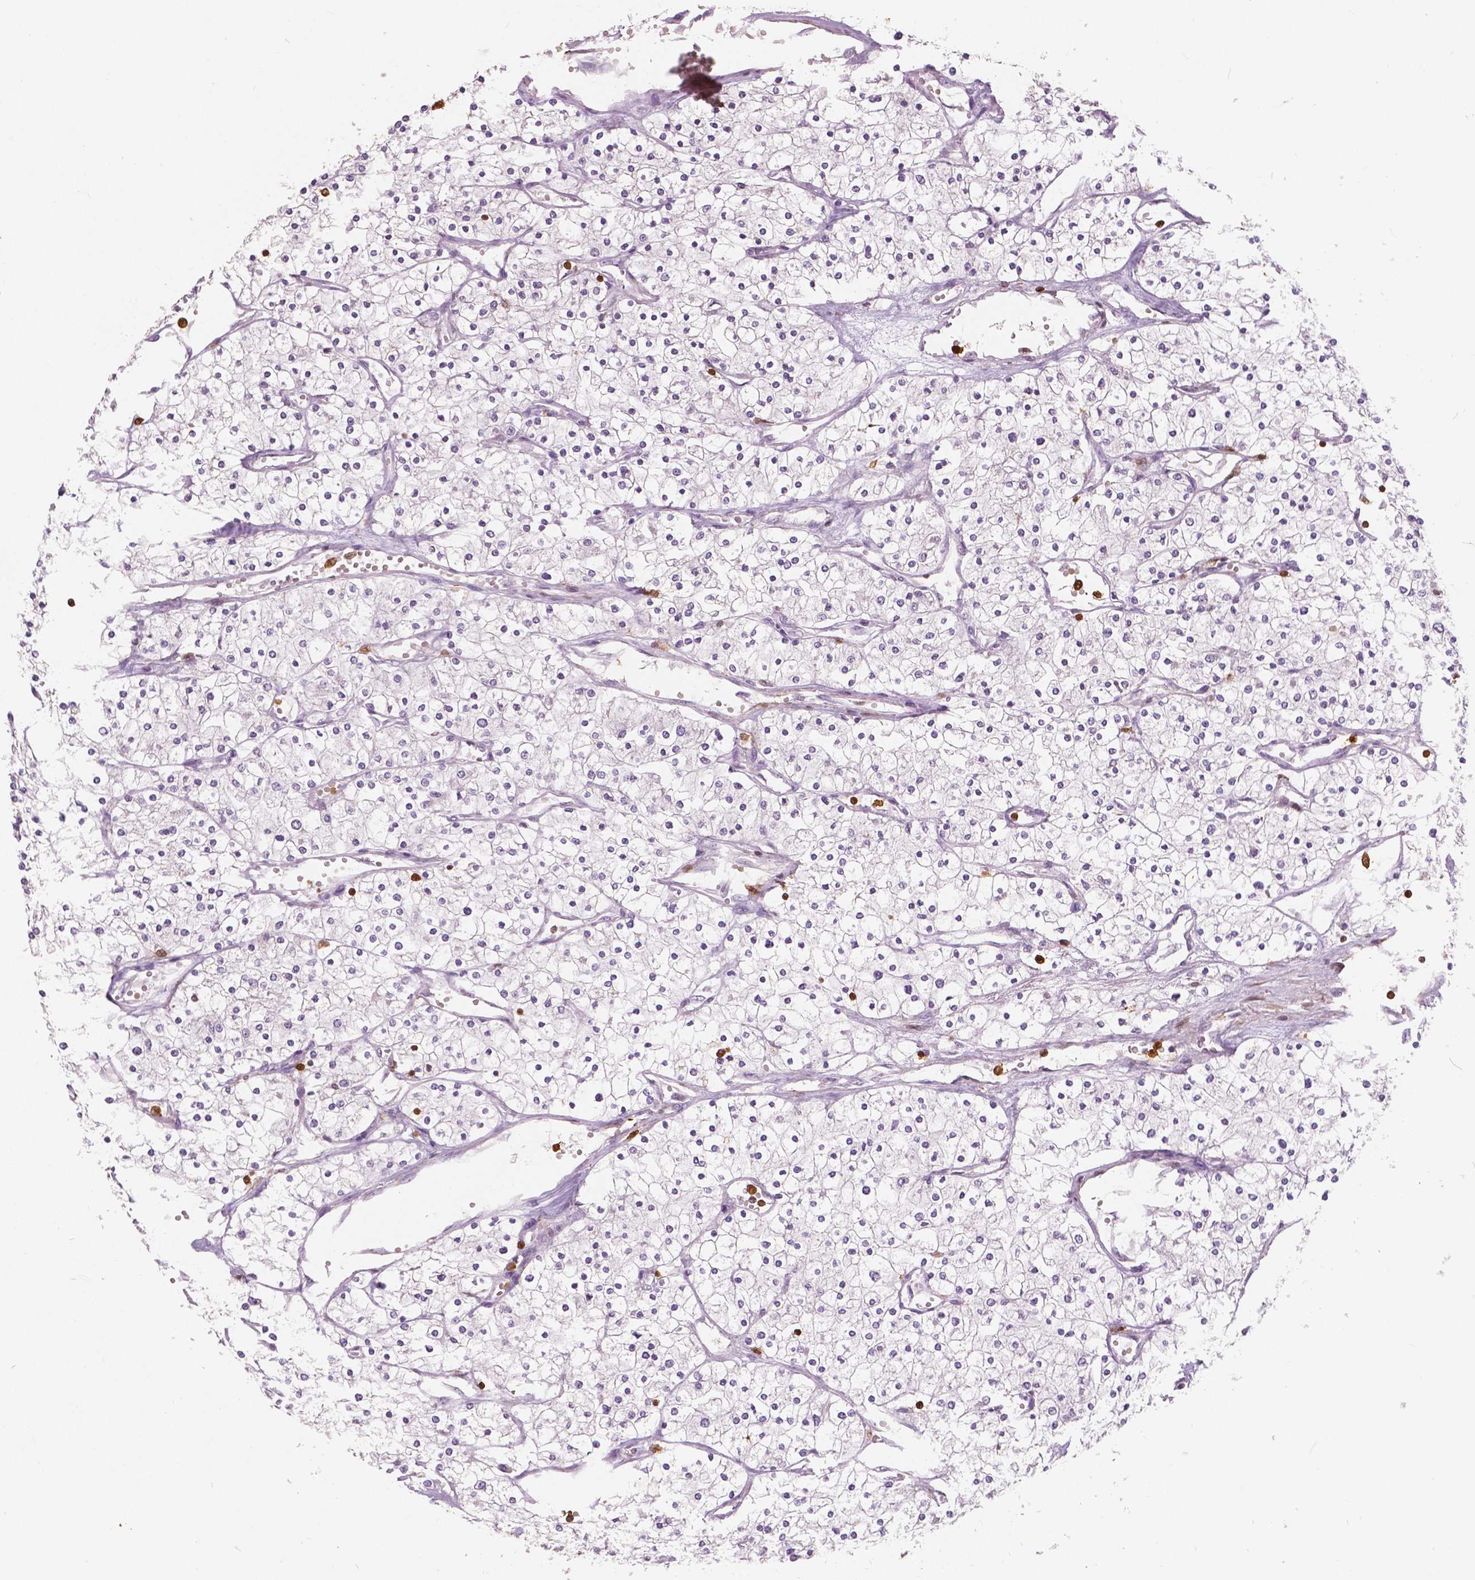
{"staining": {"intensity": "negative", "quantity": "none", "location": "none"}, "tissue": "renal cancer", "cell_type": "Tumor cells", "image_type": "cancer", "snomed": [{"axis": "morphology", "description": "Adenocarcinoma, NOS"}, {"axis": "topography", "description": "Kidney"}], "caption": "Human renal adenocarcinoma stained for a protein using immunohistochemistry (IHC) shows no positivity in tumor cells.", "gene": "S100A4", "patient": {"sex": "male", "age": 80}}